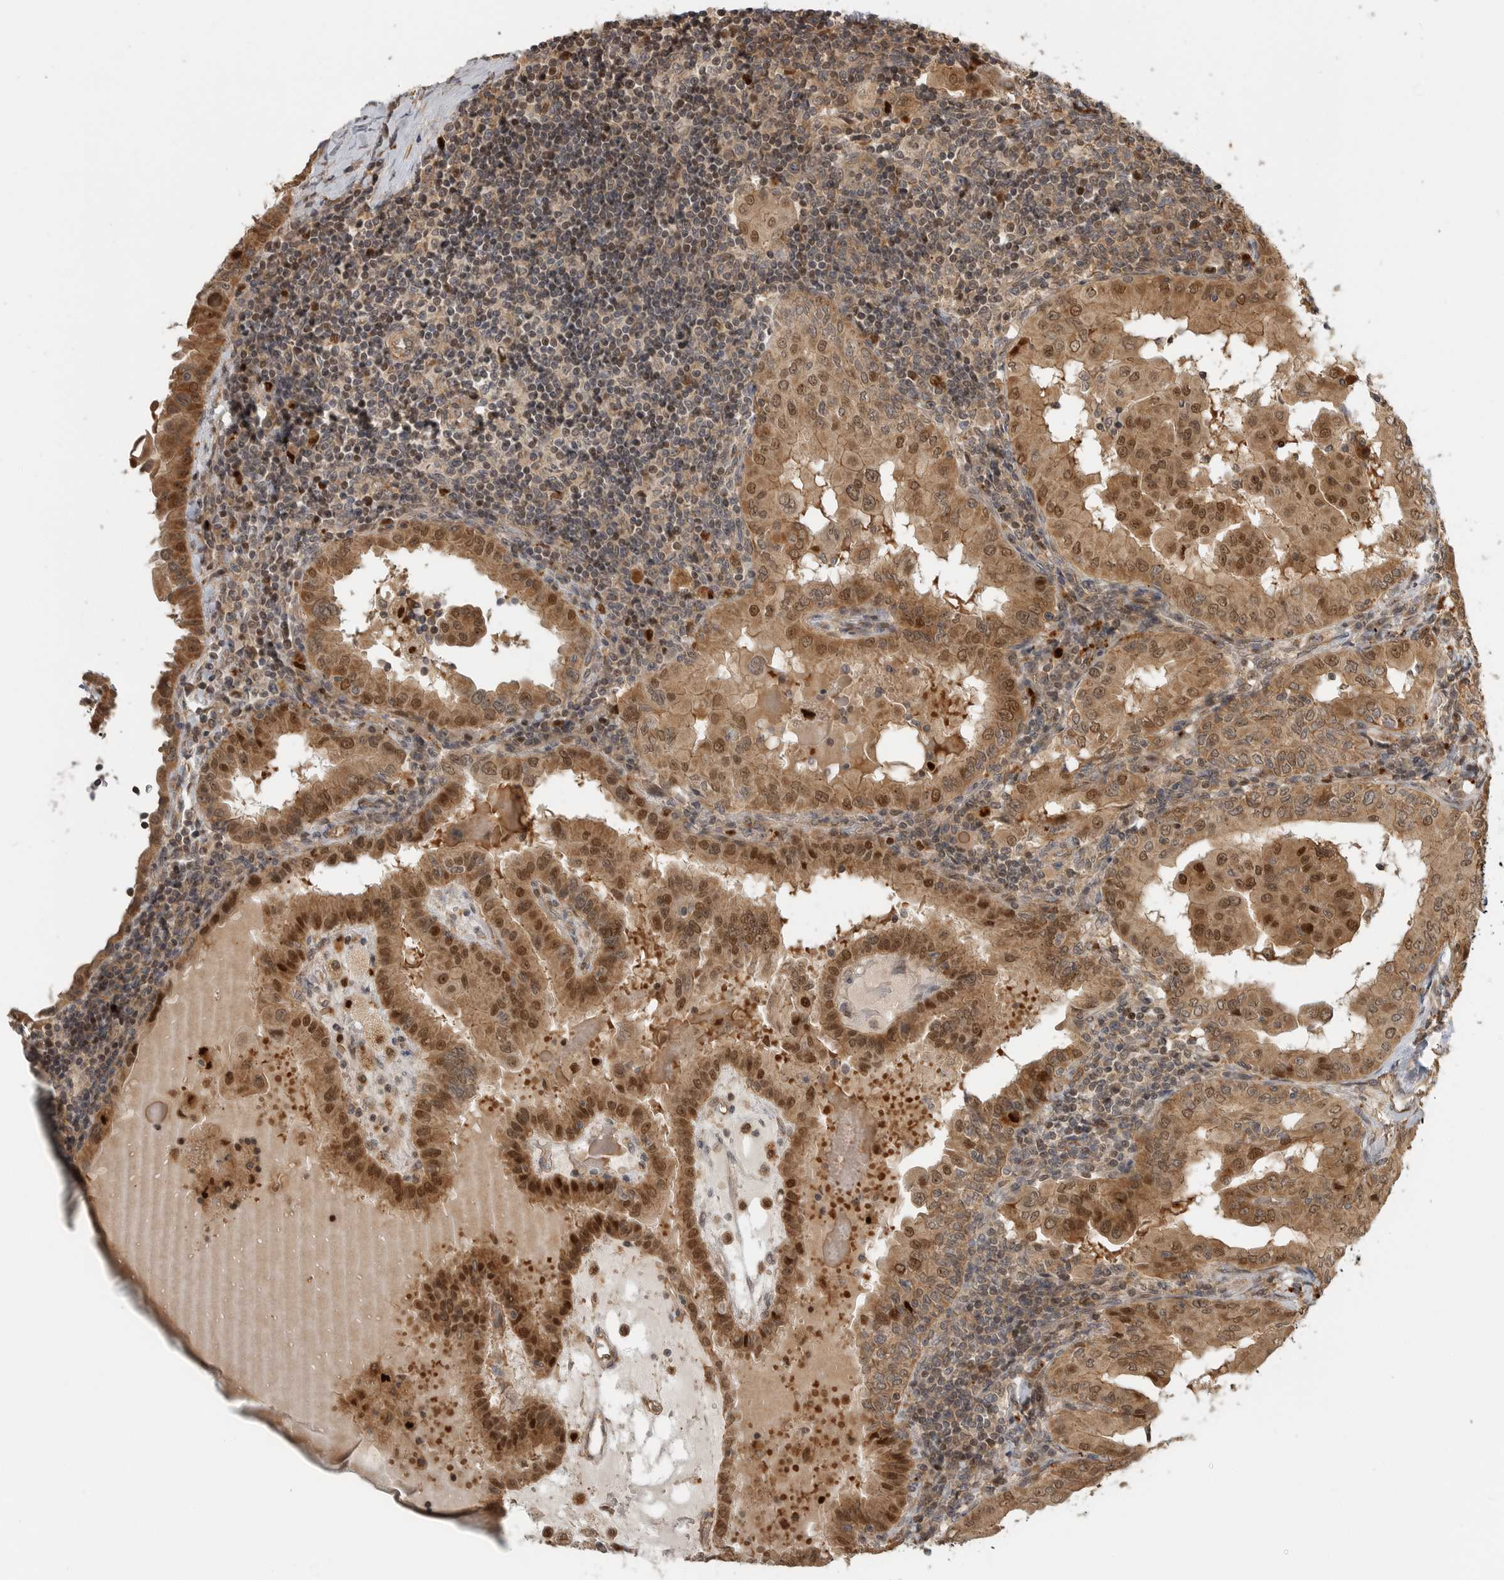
{"staining": {"intensity": "moderate", "quantity": ">75%", "location": "cytoplasmic/membranous,nuclear"}, "tissue": "thyroid cancer", "cell_type": "Tumor cells", "image_type": "cancer", "snomed": [{"axis": "morphology", "description": "Papillary adenocarcinoma, NOS"}, {"axis": "topography", "description": "Thyroid gland"}], "caption": "Protein staining displays moderate cytoplasmic/membranous and nuclear staining in approximately >75% of tumor cells in thyroid cancer (papillary adenocarcinoma).", "gene": "STRAP", "patient": {"sex": "male", "age": 33}}